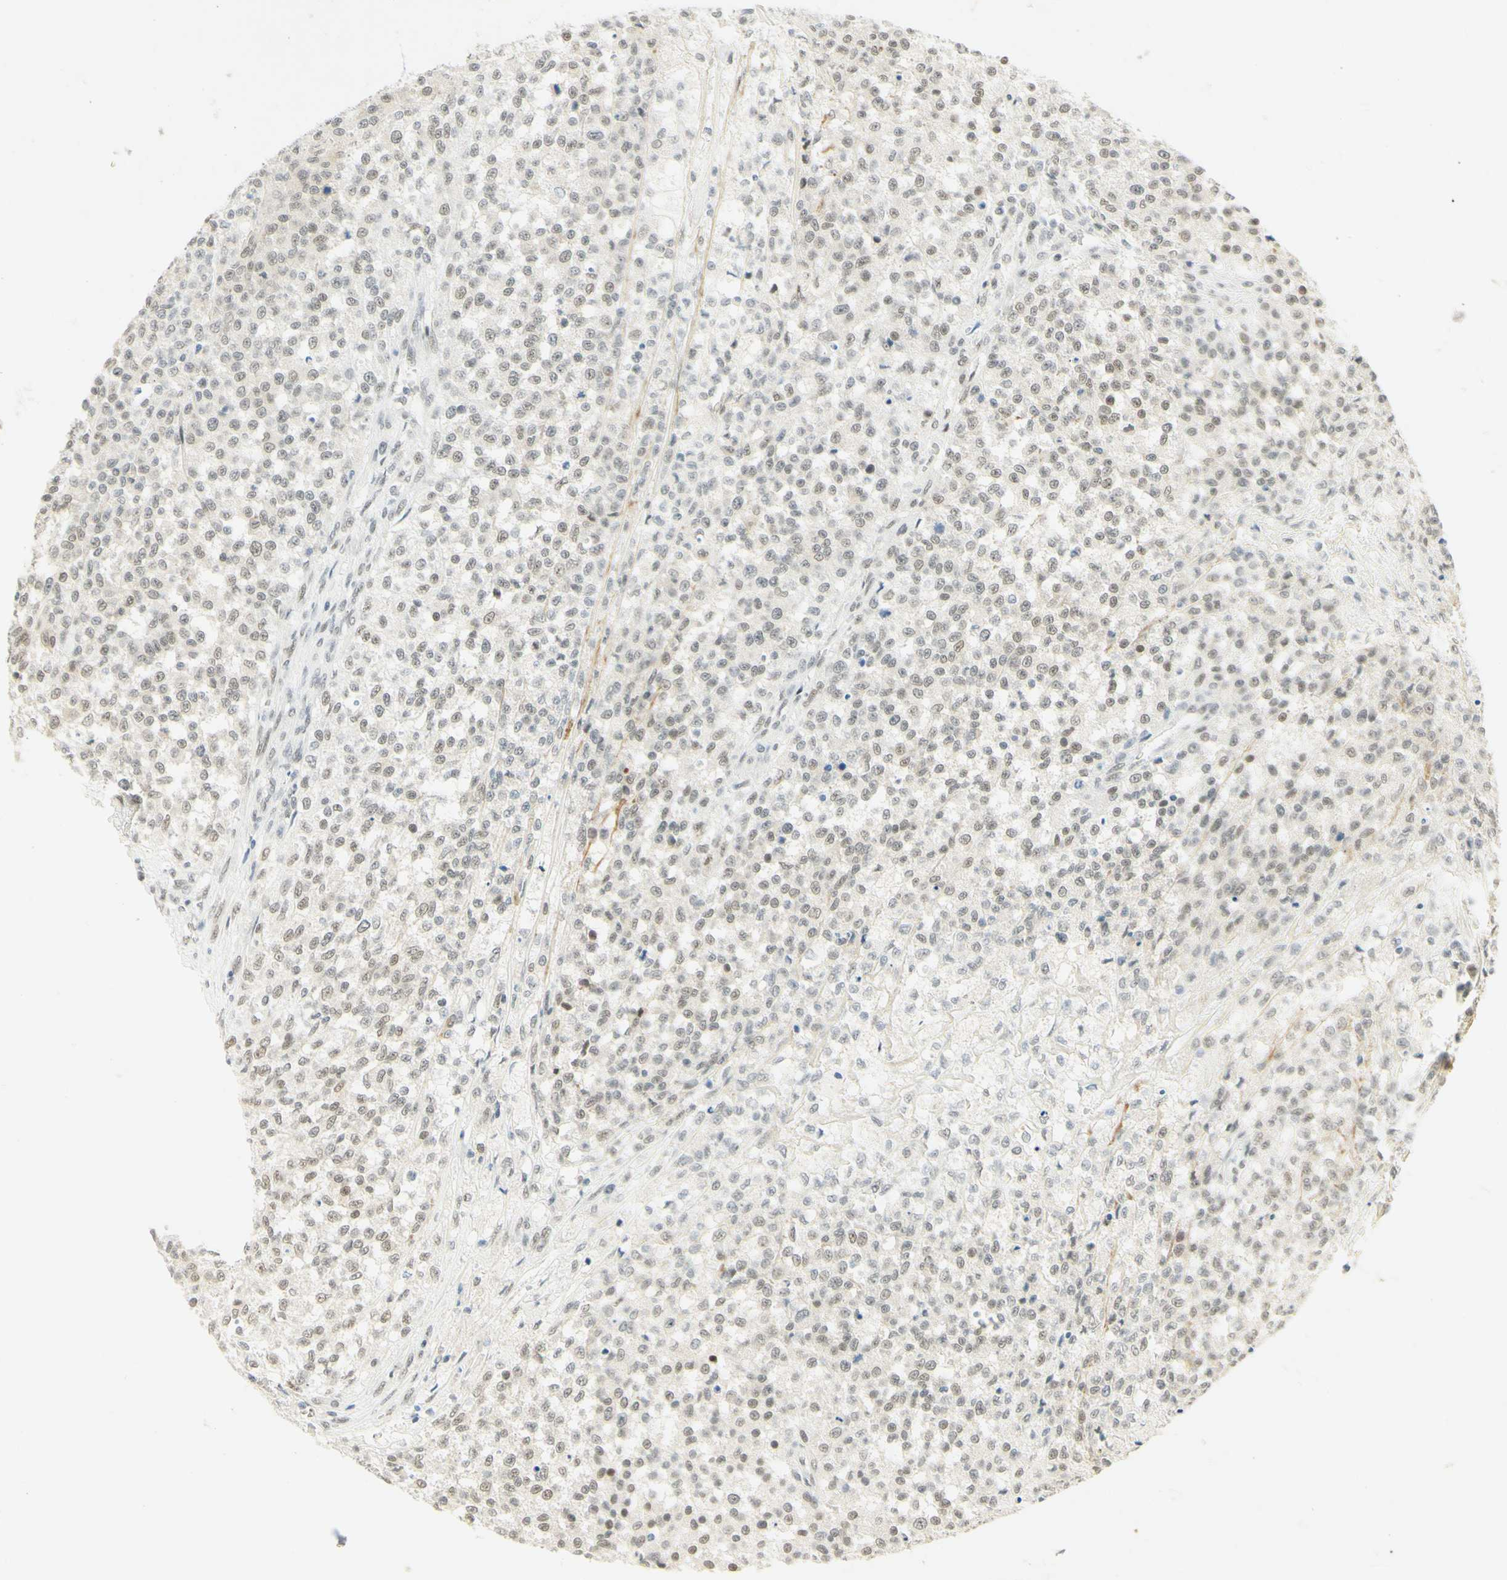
{"staining": {"intensity": "weak", "quantity": ">75%", "location": "nuclear"}, "tissue": "testis cancer", "cell_type": "Tumor cells", "image_type": "cancer", "snomed": [{"axis": "morphology", "description": "Seminoma, NOS"}, {"axis": "topography", "description": "Testis"}], "caption": "Testis seminoma stained with a brown dye displays weak nuclear positive expression in approximately >75% of tumor cells.", "gene": "PMS2", "patient": {"sex": "male", "age": 59}}